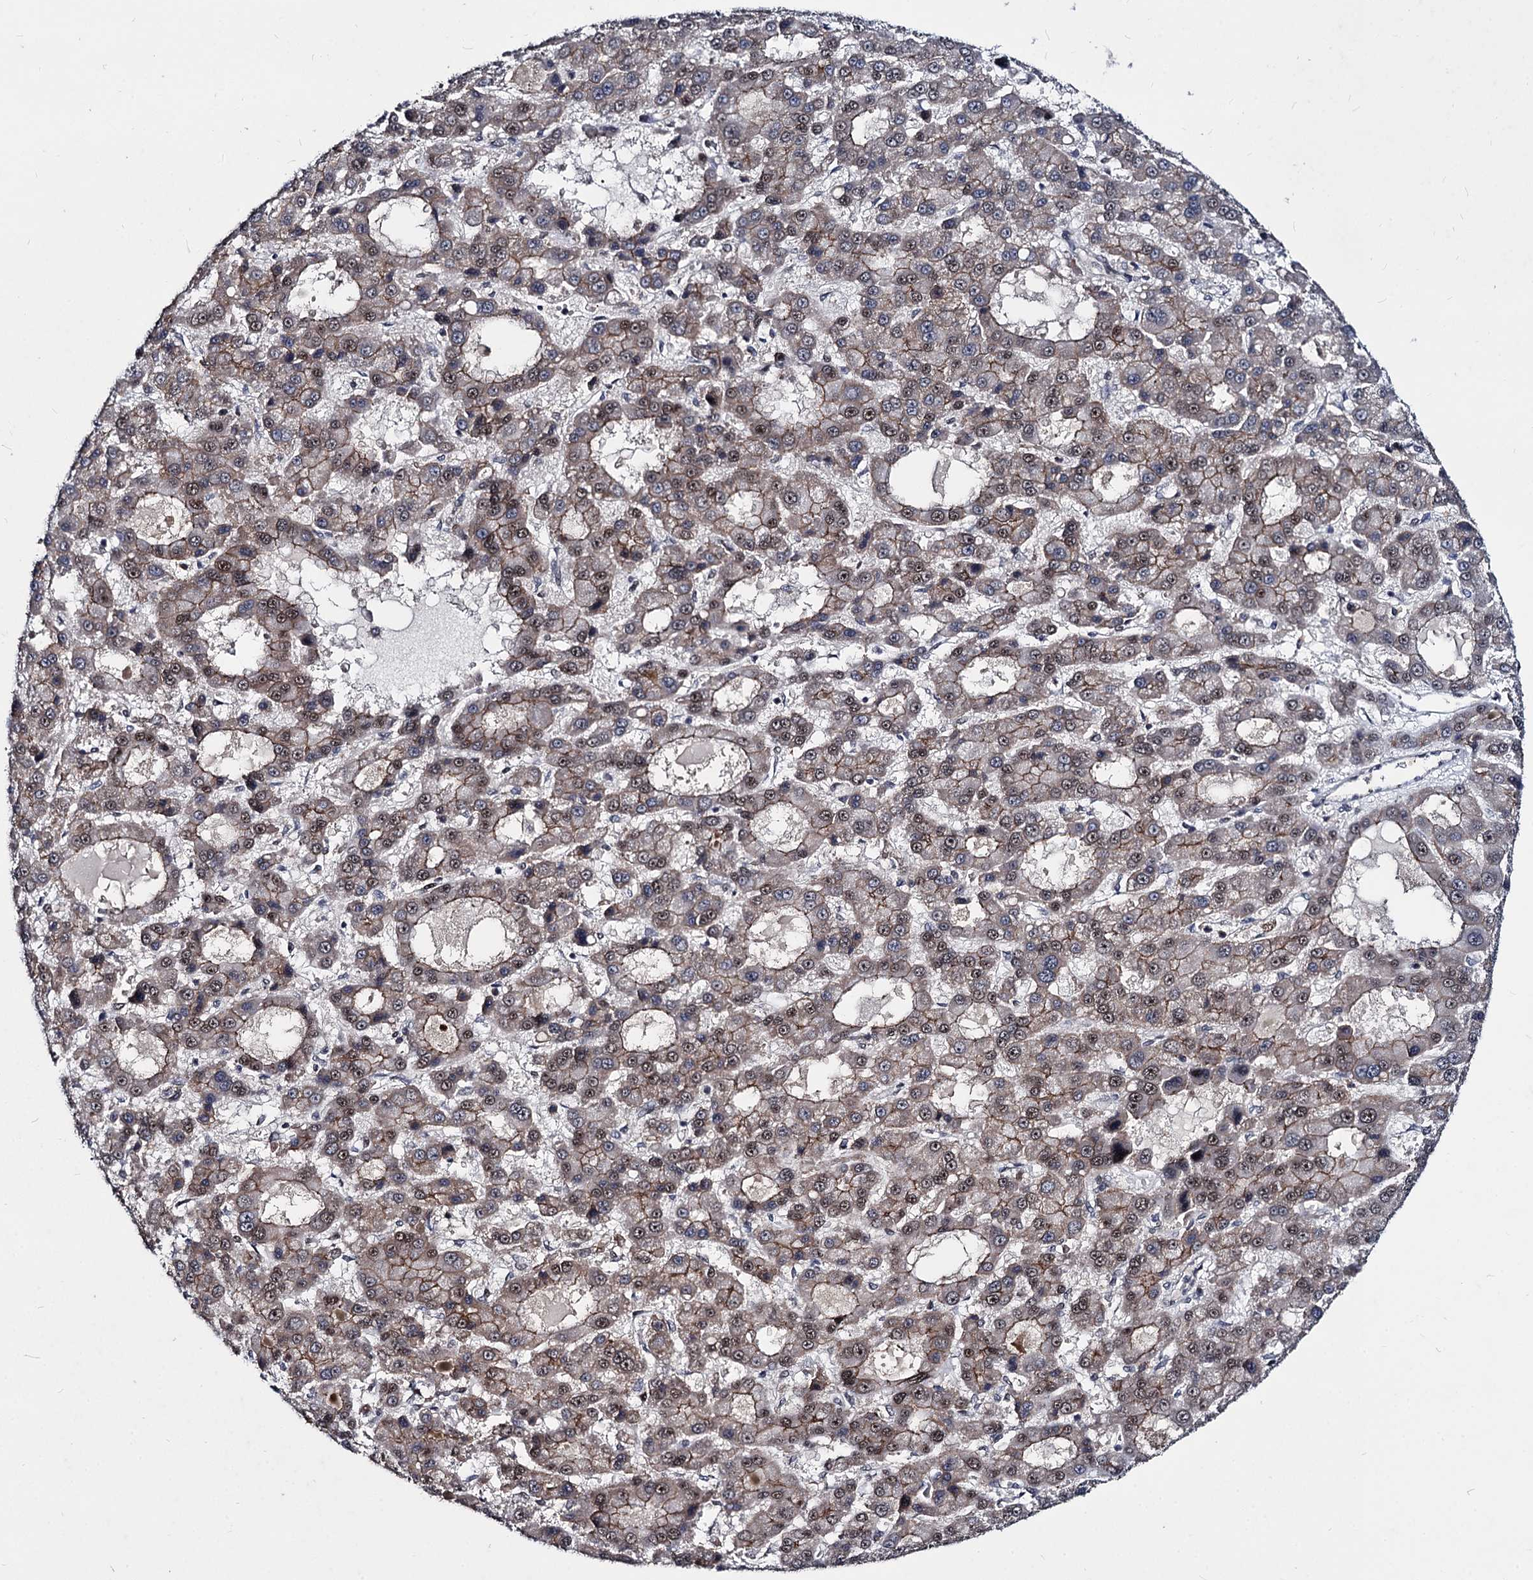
{"staining": {"intensity": "moderate", "quantity": ">75%", "location": "cytoplasmic/membranous,nuclear"}, "tissue": "liver cancer", "cell_type": "Tumor cells", "image_type": "cancer", "snomed": [{"axis": "morphology", "description": "Carcinoma, Hepatocellular, NOS"}, {"axis": "topography", "description": "Liver"}], "caption": "Protein analysis of liver hepatocellular carcinoma tissue displays moderate cytoplasmic/membranous and nuclear expression in approximately >75% of tumor cells.", "gene": "GALNT11", "patient": {"sex": "male", "age": 70}}